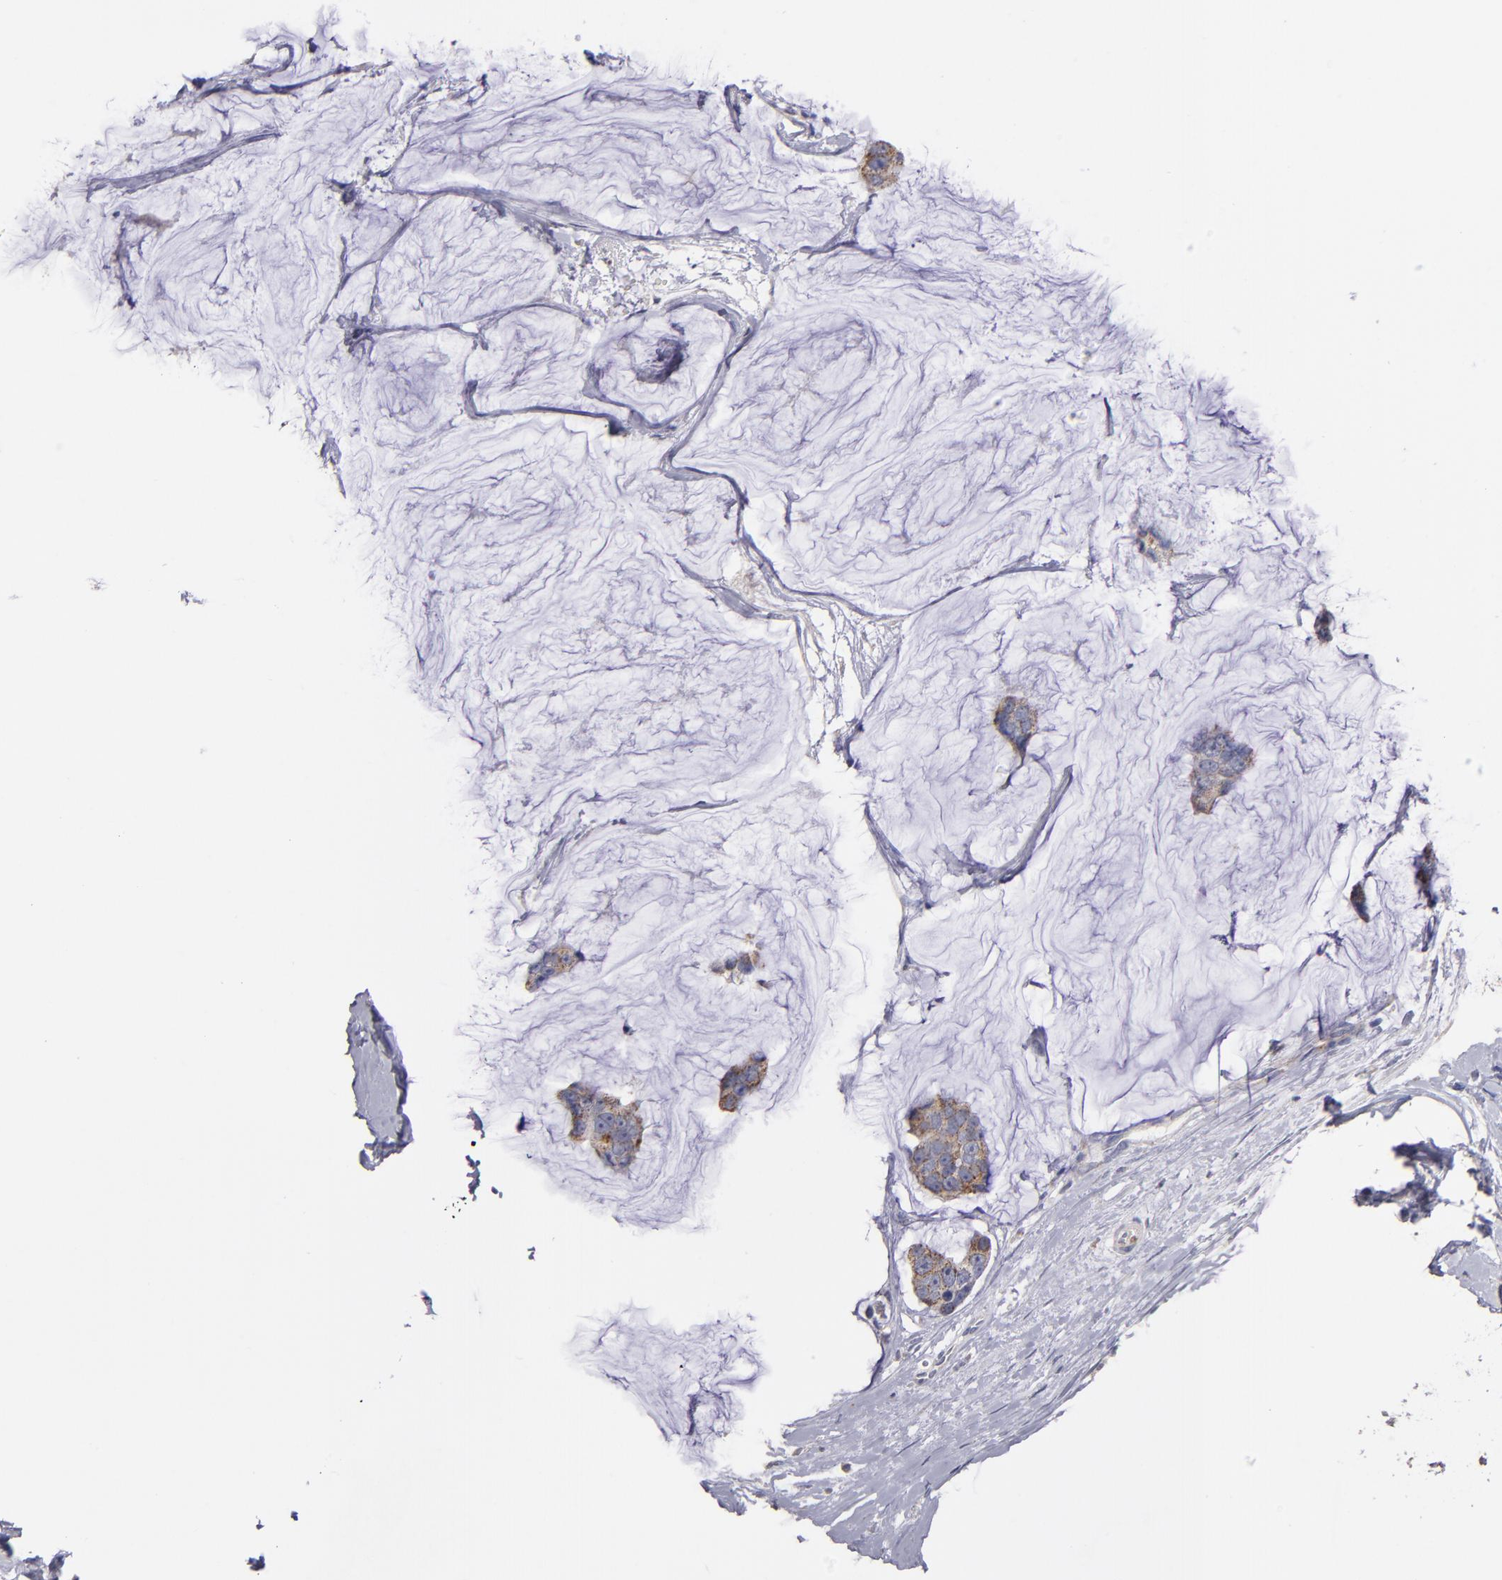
{"staining": {"intensity": "moderate", "quantity": ">75%", "location": "cytoplasmic/membranous"}, "tissue": "breast cancer", "cell_type": "Tumor cells", "image_type": "cancer", "snomed": [{"axis": "morphology", "description": "Normal tissue, NOS"}, {"axis": "morphology", "description": "Duct carcinoma"}, {"axis": "topography", "description": "Breast"}], "caption": "Immunohistochemical staining of breast cancer (infiltrating ductal carcinoma) displays medium levels of moderate cytoplasmic/membranous protein staining in approximately >75% of tumor cells. (DAB (3,3'-diaminobenzidine) IHC, brown staining for protein, blue staining for nuclei).", "gene": "CLTA", "patient": {"sex": "female", "age": 50}}